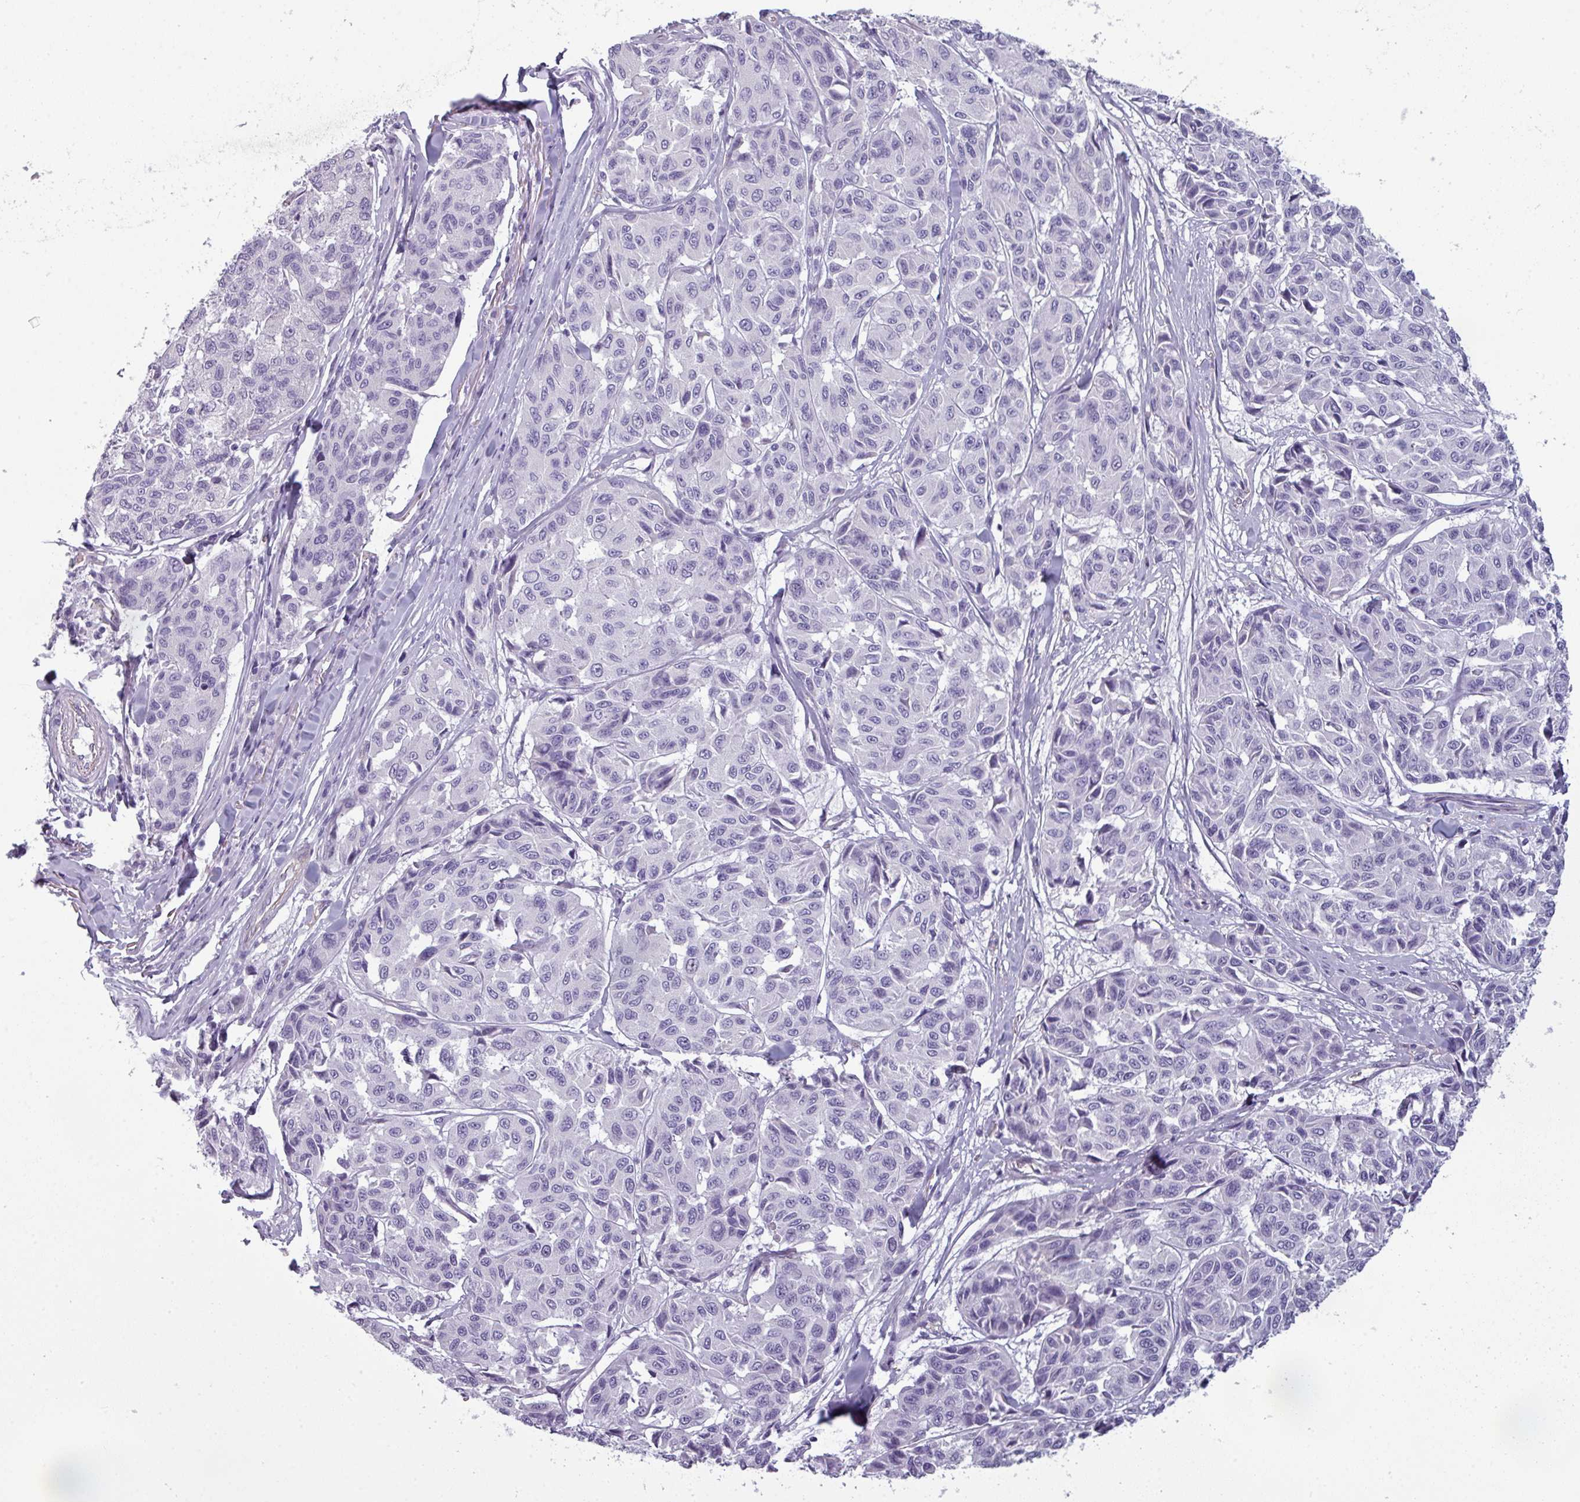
{"staining": {"intensity": "negative", "quantity": "none", "location": "none"}, "tissue": "melanoma", "cell_type": "Tumor cells", "image_type": "cancer", "snomed": [{"axis": "morphology", "description": "Malignant melanoma, NOS"}, {"axis": "topography", "description": "Skin"}], "caption": "This is a image of immunohistochemistry staining of melanoma, which shows no staining in tumor cells.", "gene": "AREL1", "patient": {"sex": "female", "age": 66}}